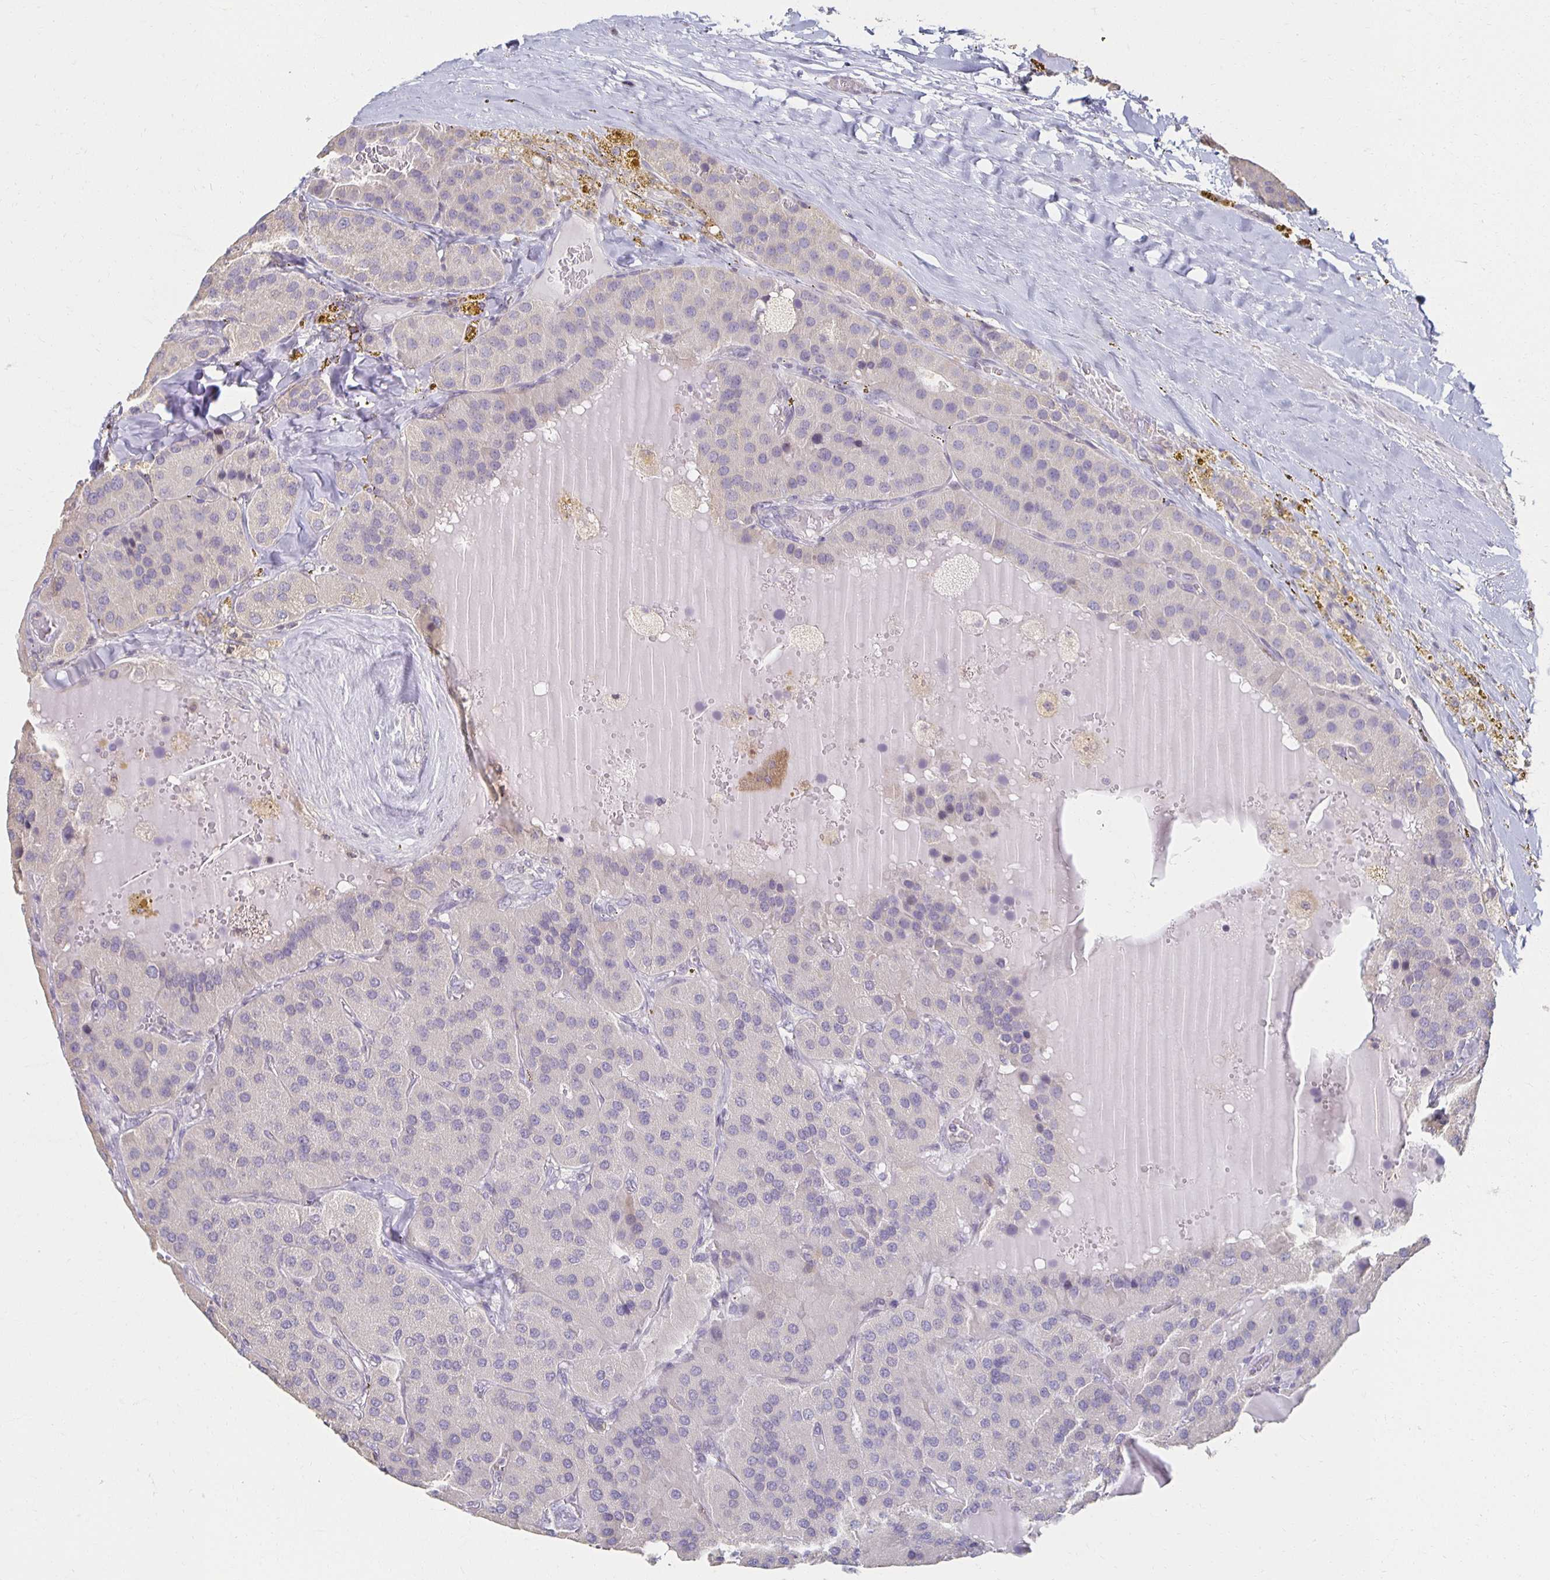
{"staining": {"intensity": "negative", "quantity": "none", "location": "none"}, "tissue": "parathyroid gland", "cell_type": "Glandular cells", "image_type": "normal", "snomed": [{"axis": "morphology", "description": "Normal tissue, NOS"}, {"axis": "morphology", "description": "Adenoma, NOS"}, {"axis": "topography", "description": "Parathyroid gland"}], "caption": "Immunohistochemistry histopathology image of normal parathyroid gland: human parathyroid gland stained with DAB demonstrates no significant protein positivity in glandular cells.", "gene": "ZNF692", "patient": {"sex": "female", "age": 86}}